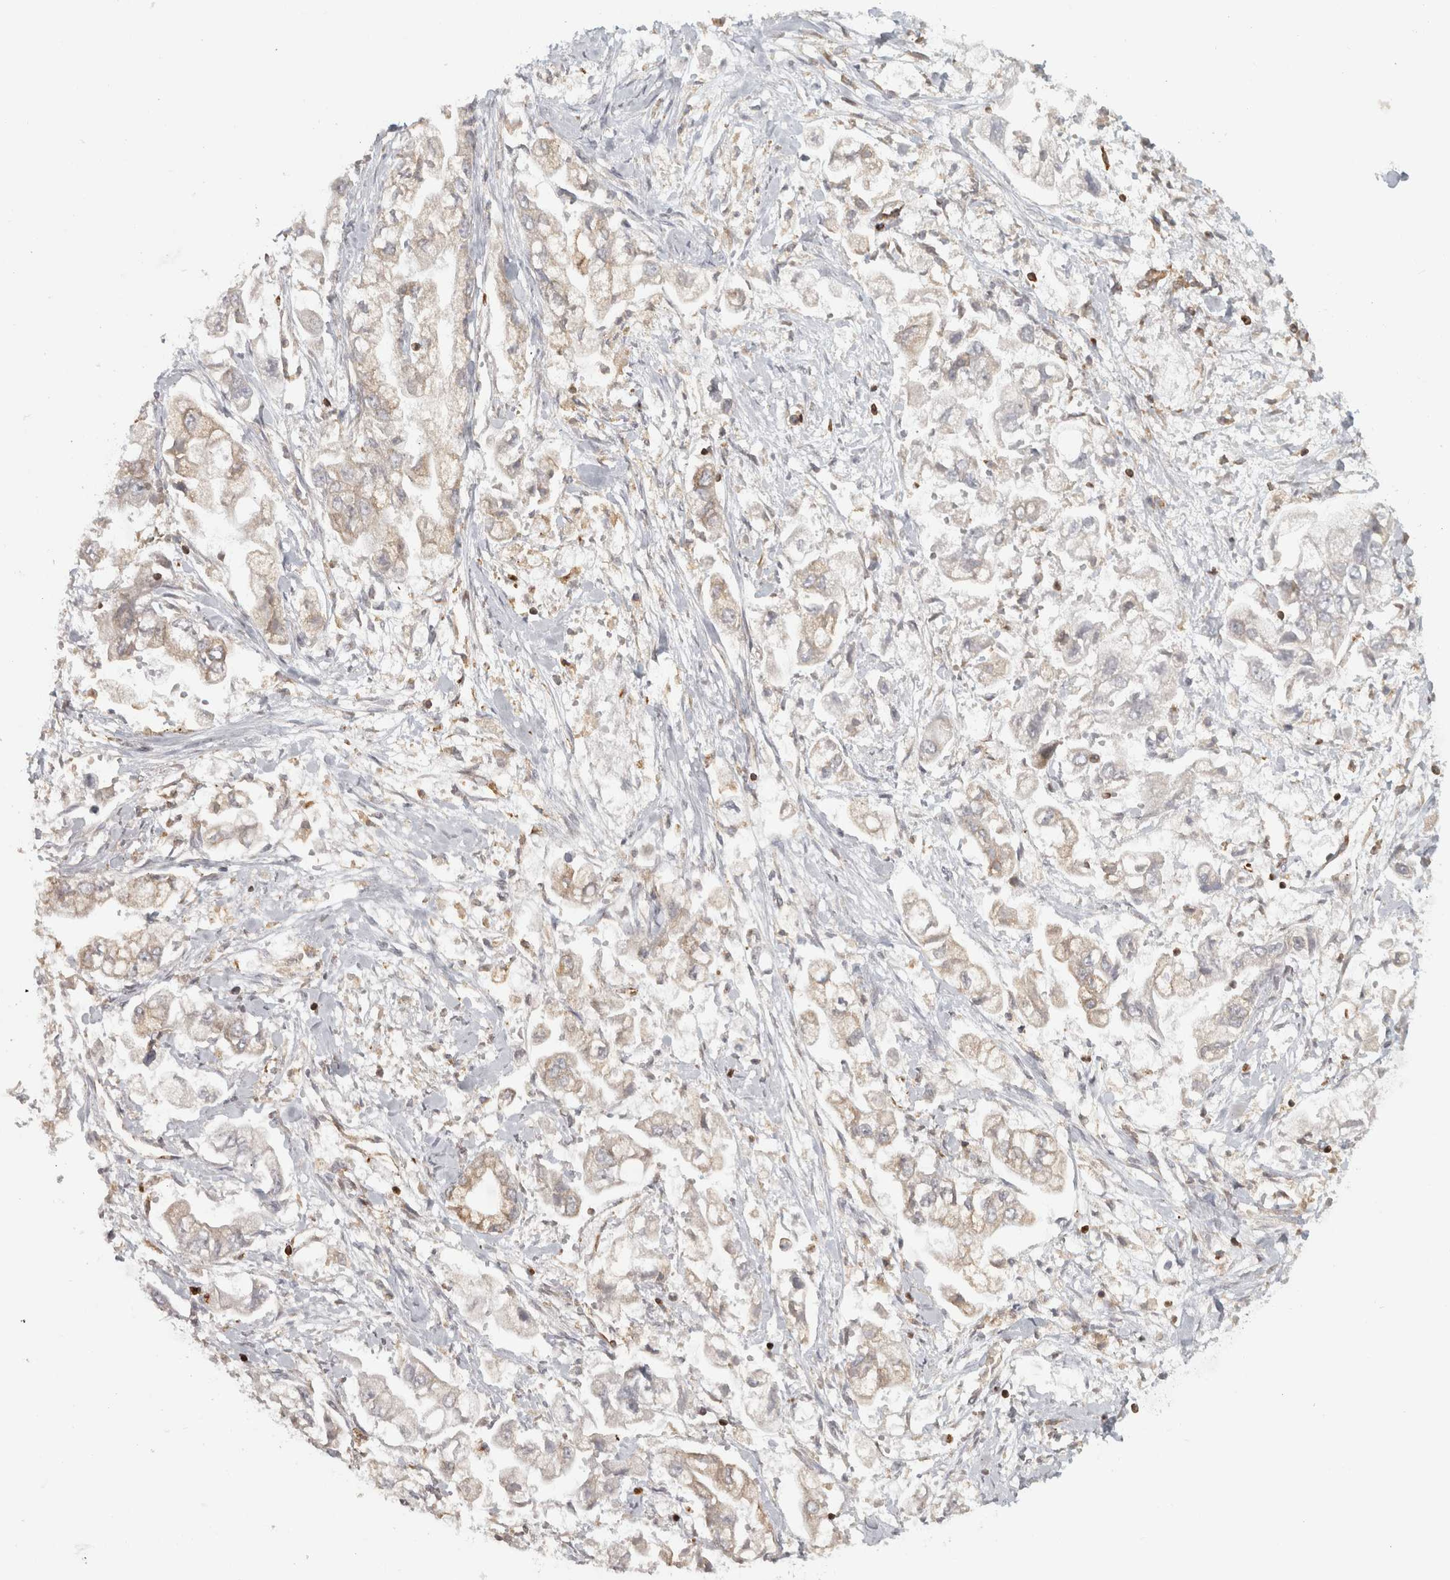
{"staining": {"intensity": "weak", "quantity": "<25%", "location": "cytoplasmic/membranous"}, "tissue": "stomach cancer", "cell_type": "Tumor cells", "image_type": "cancer", "snomed": [{"axis": "morphology", "description": "Normal tissue, NOS"}, {"axis": "morphology", "description": "Adenocarcinoma, NOS"}, {"axis": "topography", "description": "Stomach"}], "caption": "Immunohistochemistry histopathology image of stomach cancer (adenocarcinoma) stained for a protein (brown), which displays no positivity in tumor cells.", "gene": "HLA-E", "patient": {"sex": "male", "age": 62}}